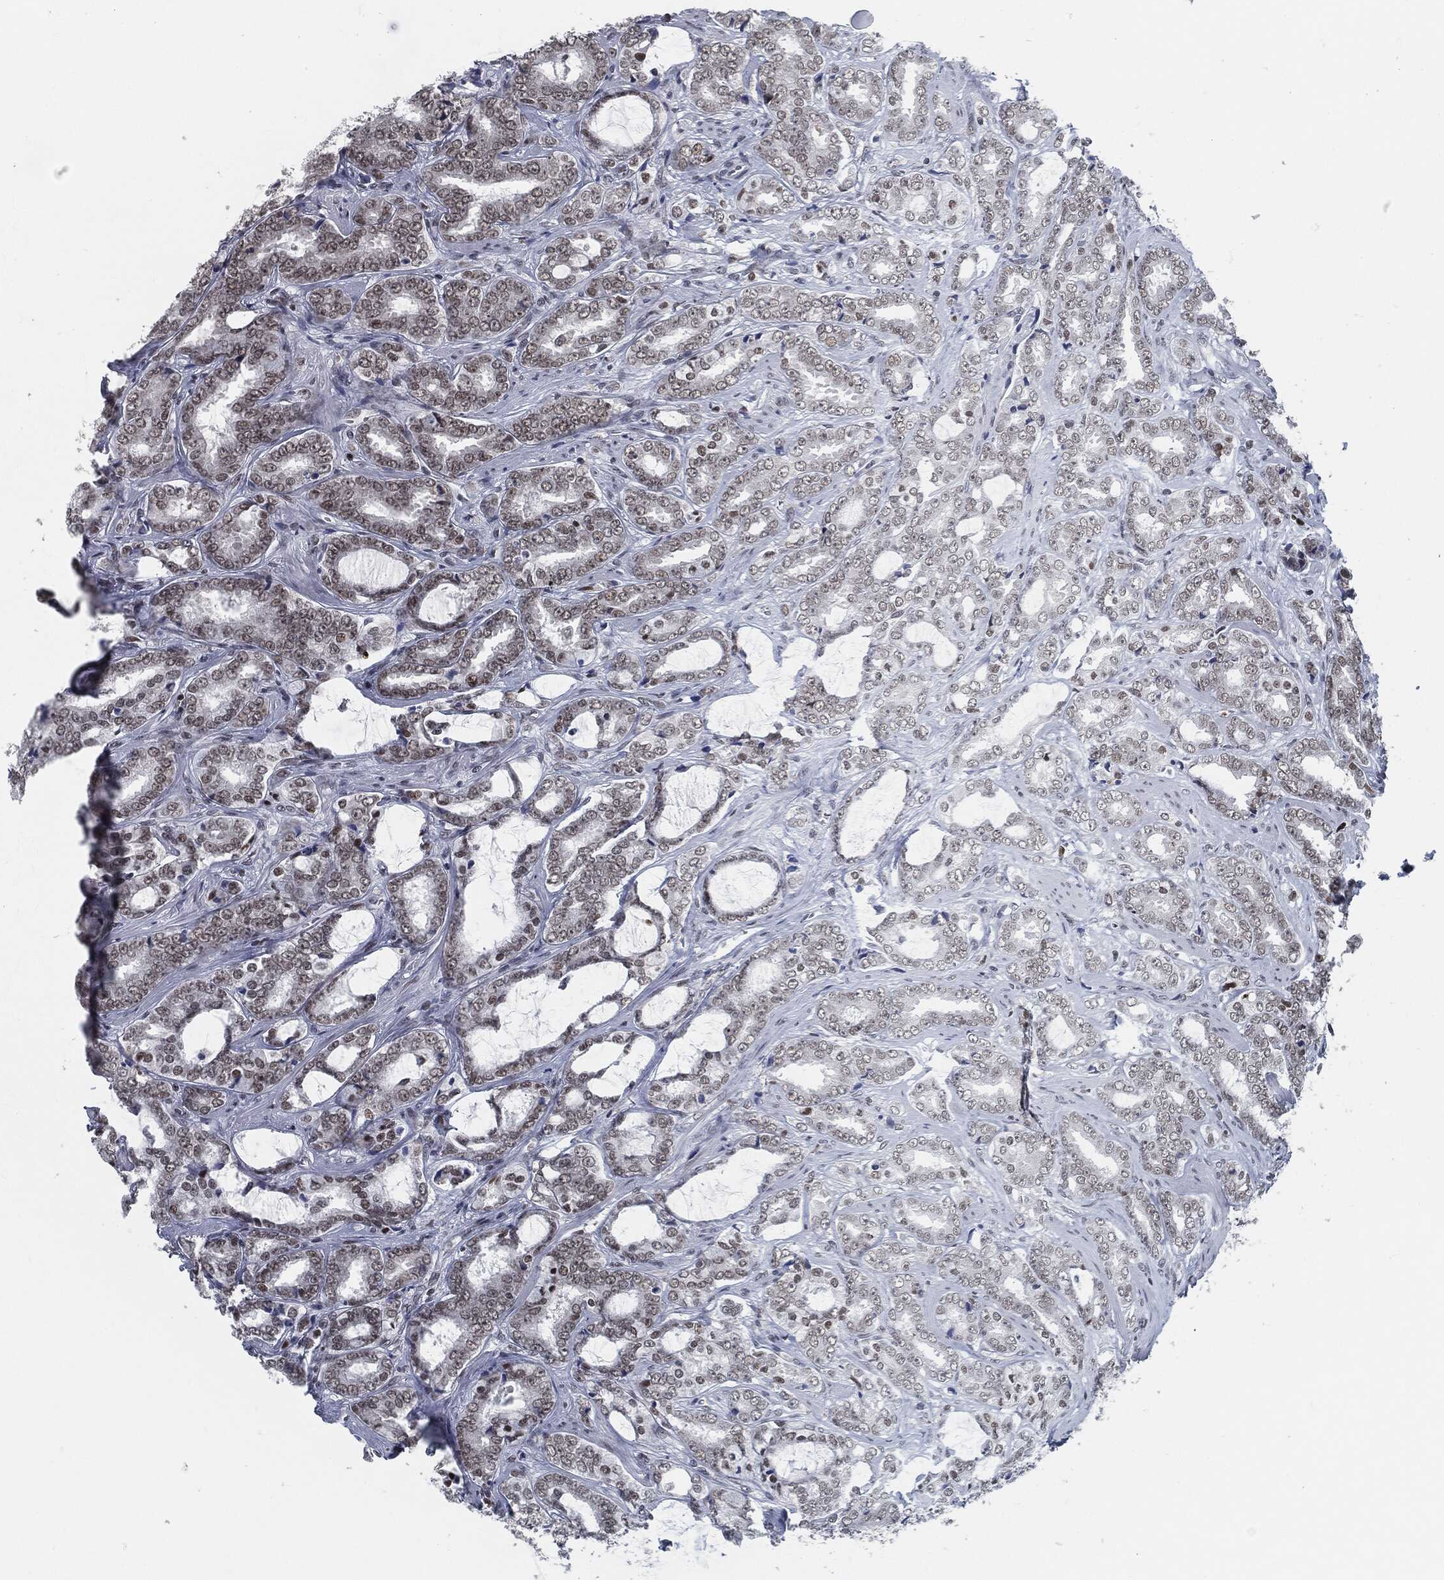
{"staining": {"intensity": "moderate", "quantity": "25%-75%", "location": "nuclear"}, "tissue": "prostate cancer", "cell_type": "Tumor cells", "image_type": "cancer", "snomed": [{"axis": "morphology", "description": "Adenocarcinoma, Medium grade"}, {"axis": "topography", "description": "Prostate"}], "caption": "Protein analysis of prostate cancer tissue exhibits moderate nuclear staining in about 25%-75% of tumor cells.", "gene": "ANXA1", "patient": {"sex": "male", "age": 71}}